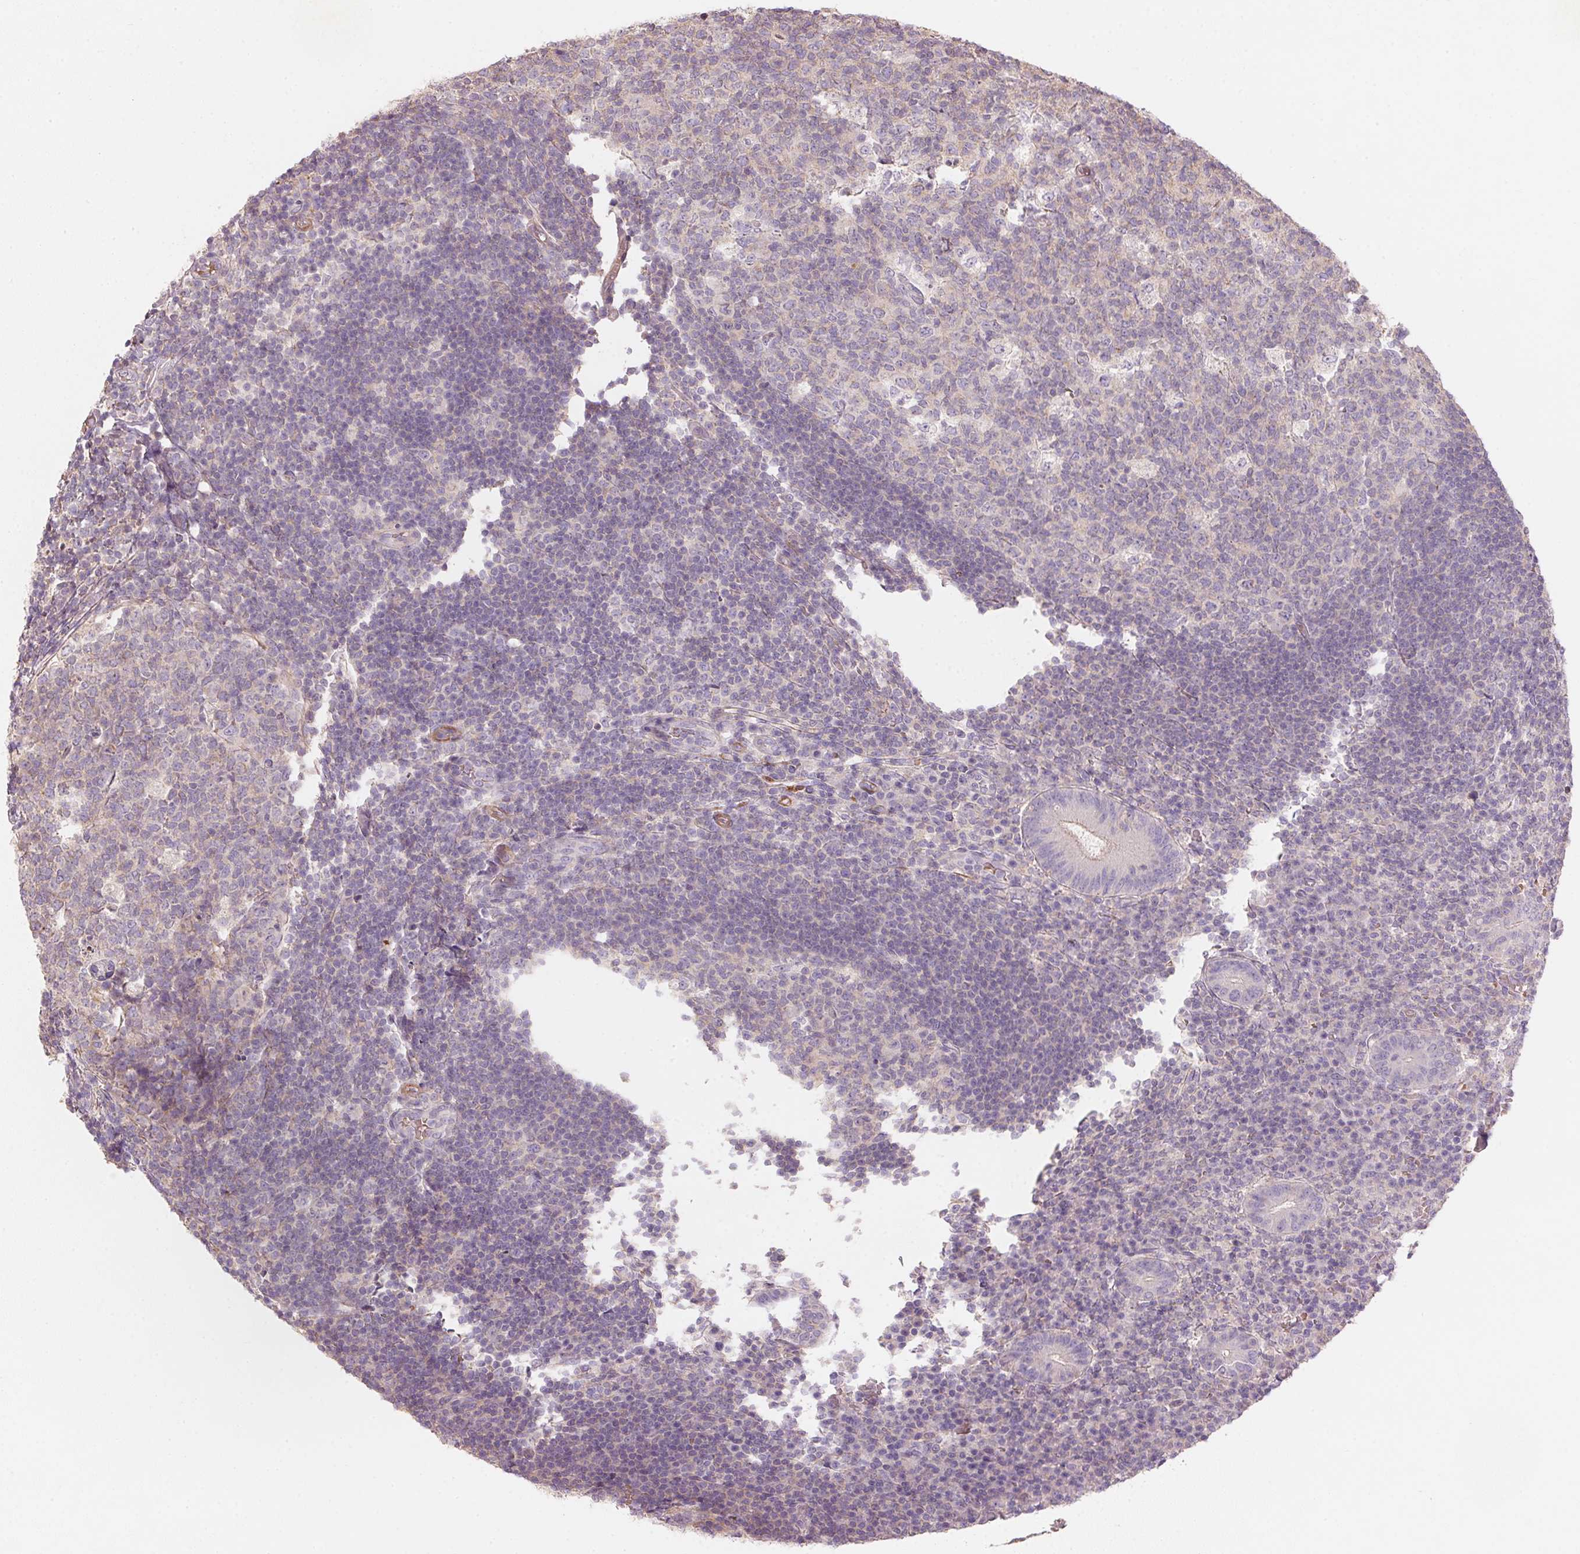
{"staining": {"intensity": "weak", "quantity": "<25%", "location": "cytoplasmic/membranous"}, "tissue": "appendix", "cell_type": "Glandular cells", "image_type": "normal", "snomed": [{"axis": "morphology", "description": "Normal tissue, NOS"}, {"axis": "topography", "description": "Appendix"}], "caption": "Appendix stained for a protein using immunohistochemistry reveals no expression glandular cells.", "gene": "KCNK15", "patient": {"sex": "male", "age": 18}}